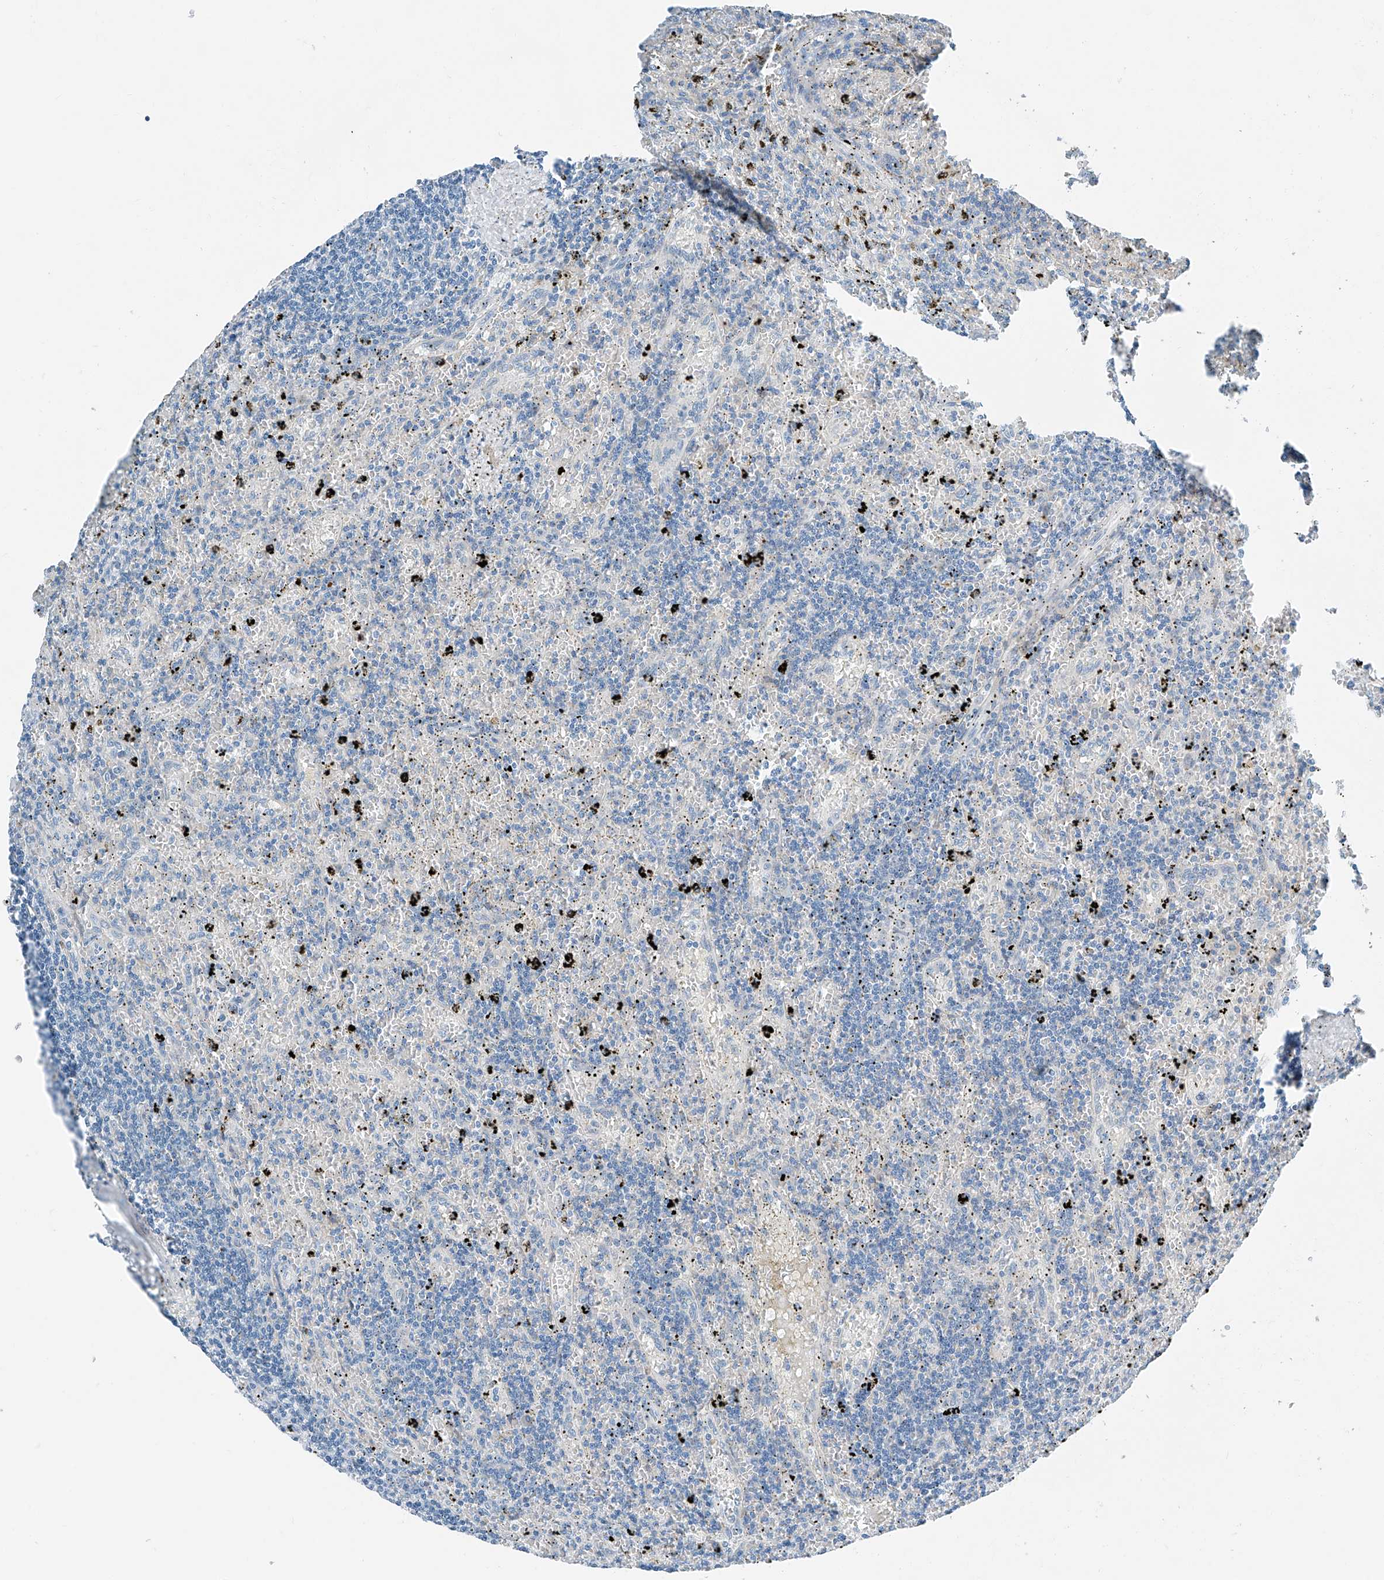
{"staining": {"intensity": "negative", "quantity": "none", "location": "none"}, "tissue": "lymphoma", "cell_type": "Tumor cells", "image_type": "cancer", "snomed": [{"axis": "morphology", "description": "Malignant lymphoma, non-Hodgkin's type, Low grade"}, {"axis": "topography", "description": "Spleen"}], "caption": "A histopathology image of human low-grade malignant lymphoma, non-Hodgkin's type is negative for staining in tumor cells. The staining was performed using DAB (3,3'-diaminobenzidine) to visualize the protein expression in brown, while the nuclei were stained in blue with hematoxylin (Magnification: 20x).", "gene": "MDGA1", "patient": {"sex": "male", "age": 76}}